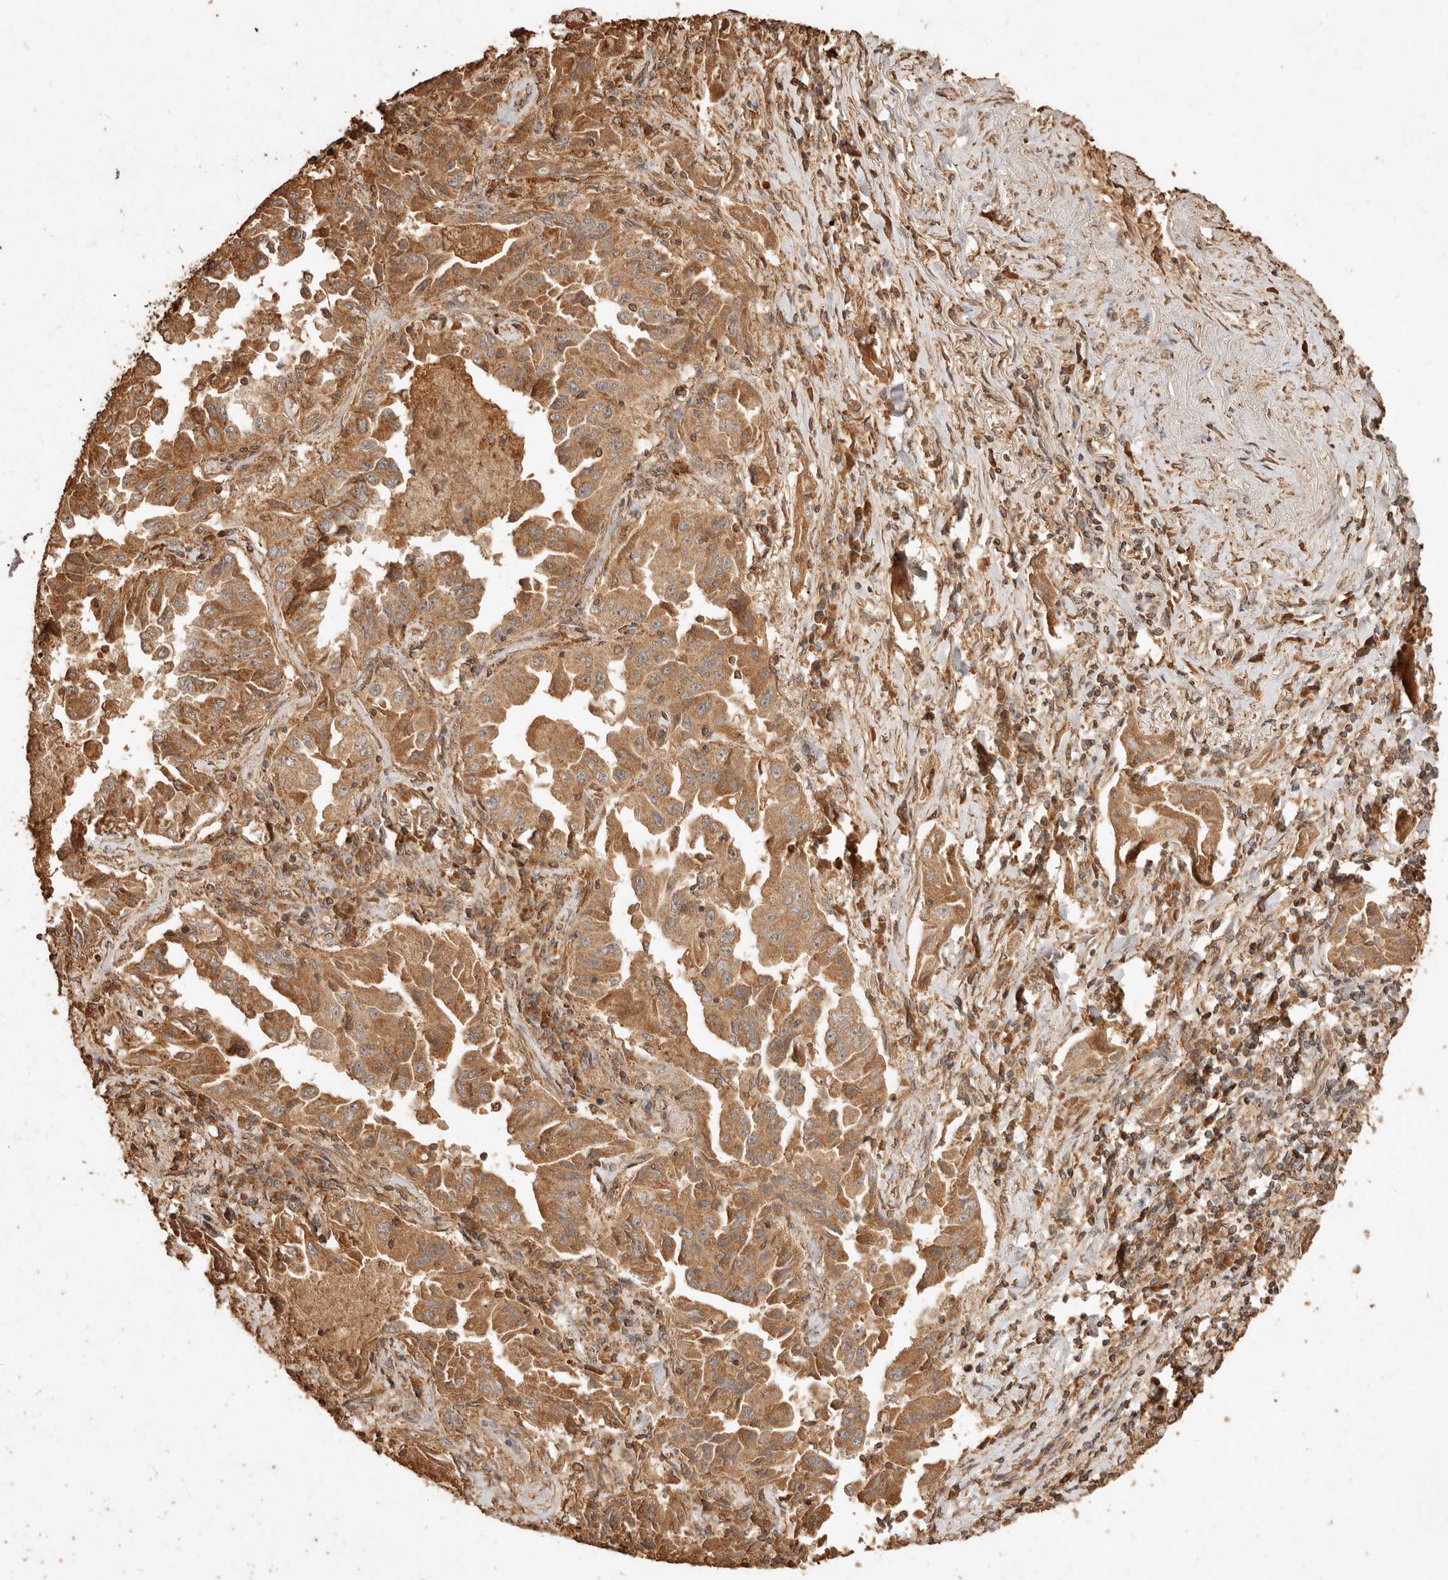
{"staining": {"intensity": "moderate", "quantity": ">75%", "location": "cytoplasmic/membranous"}, "tissue": "lung cancer", "cell_type": "Tumor cells", "image_type": "cancer", "snomed": [{"axis": "morphology", "description": "Adenocarcinoma, NOS"}, {"axis": "topography", "description": "Lung"}], "caption": "A histopathology image showing moderate cytoplasmic/membranous positivity in approximately >75% of tumor cells in lung cancer (adenocarcinoma), as visualized by brown immunohistochemical staining.", "gene": "FAM180B", "patient": {"sex": "female", "age": 51}}